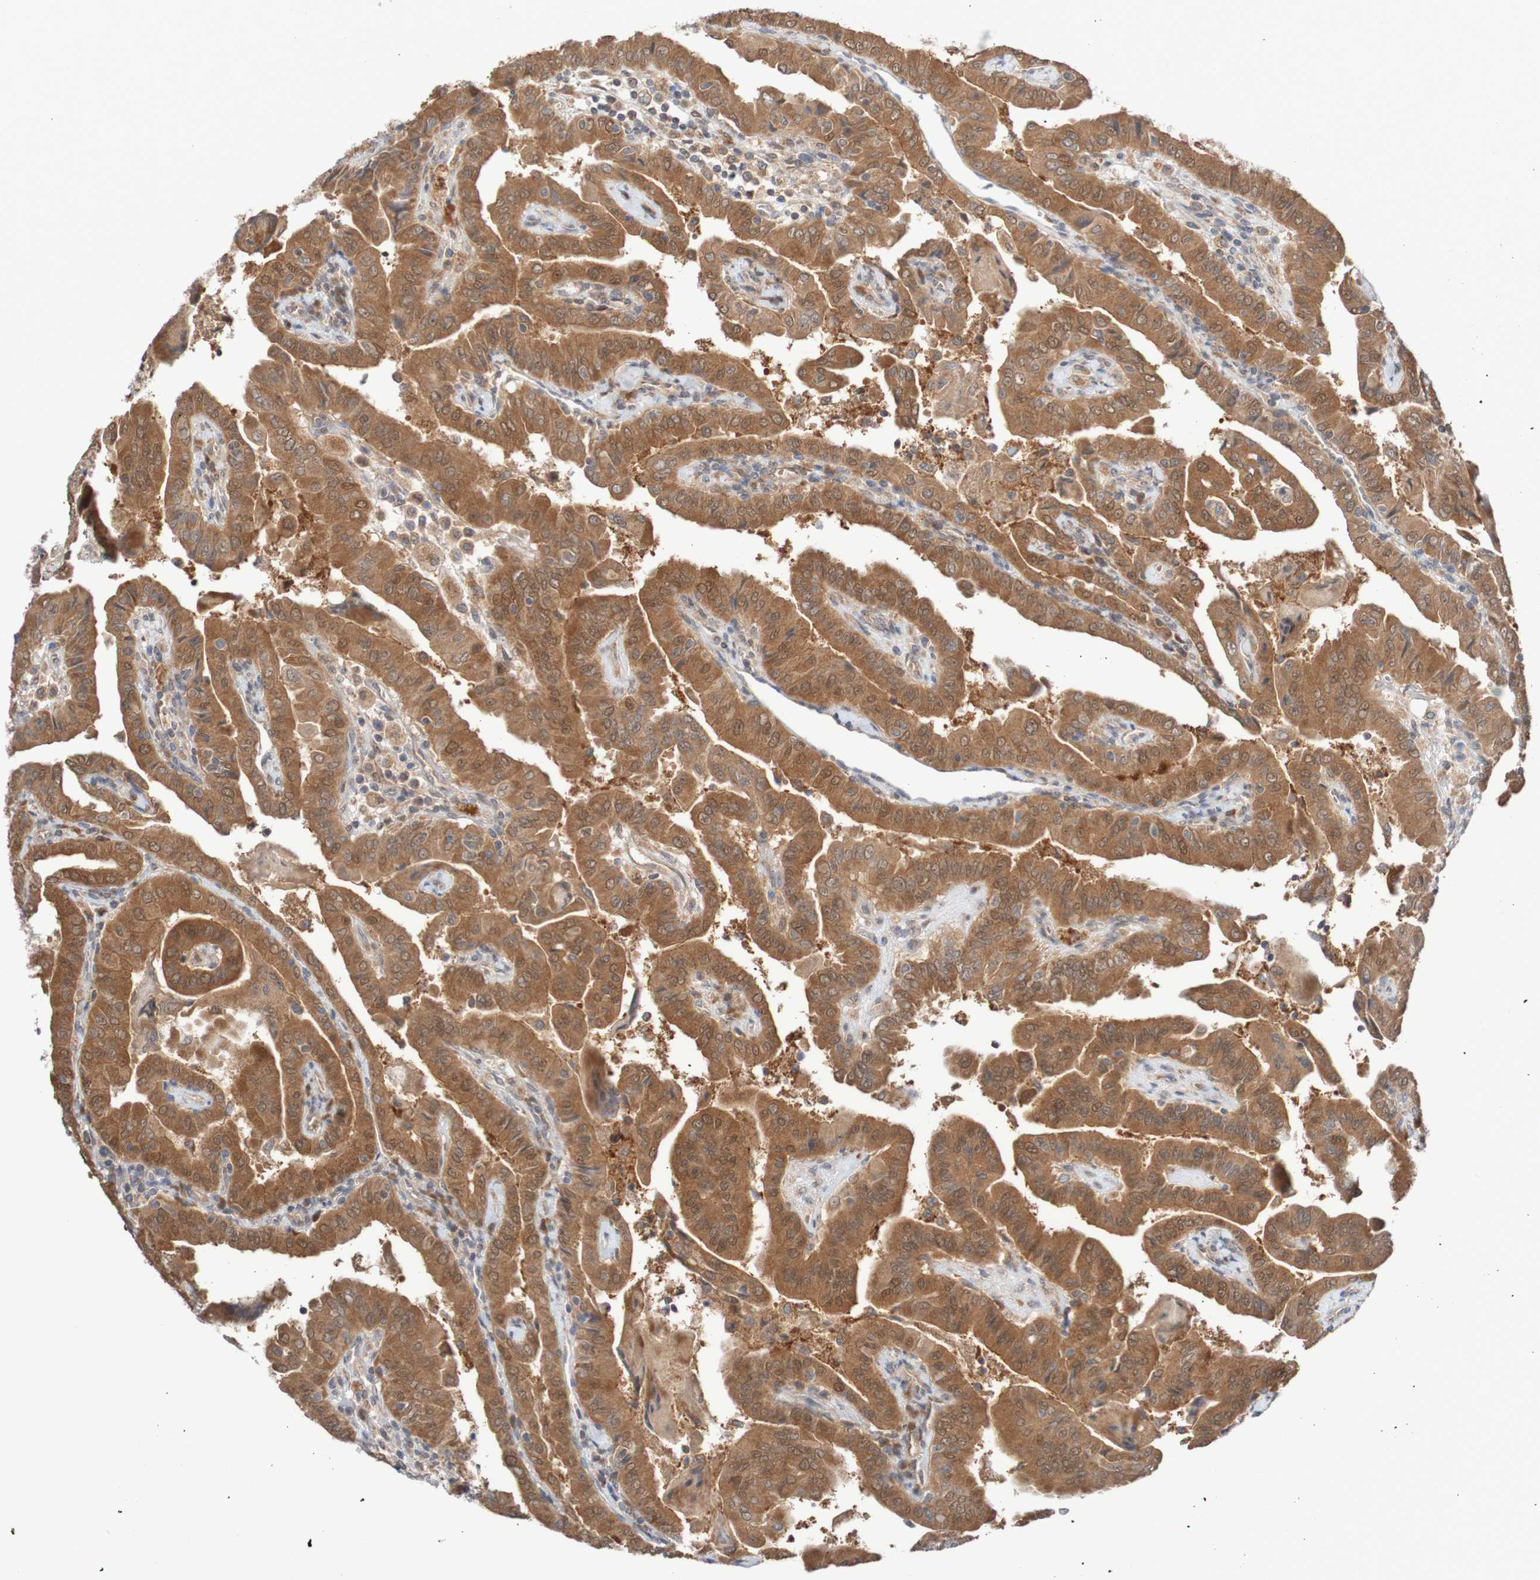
{"staining": {"intensity": "moderate", "quantity": ">75%", "location": "cytoplasmic/membranous"}, "tissue": "thyroid cancer", "cell_type": "Tumor cells", "image_type": "cancer", "snomed": [{"axis": "morphology", "description": "Papillary adenocarcinoma, NOS"}, {"axis": "topography", "description": "Thyroid gland"}], "caption": "Brown immunohistochemical staining in human thyroid cancer demonstrates moderate cytoplasmic/membranous staining in approximately >75% of tumor cells.", "gene": "PHPT1", "patient": {"sex": "male", "age": 33}}